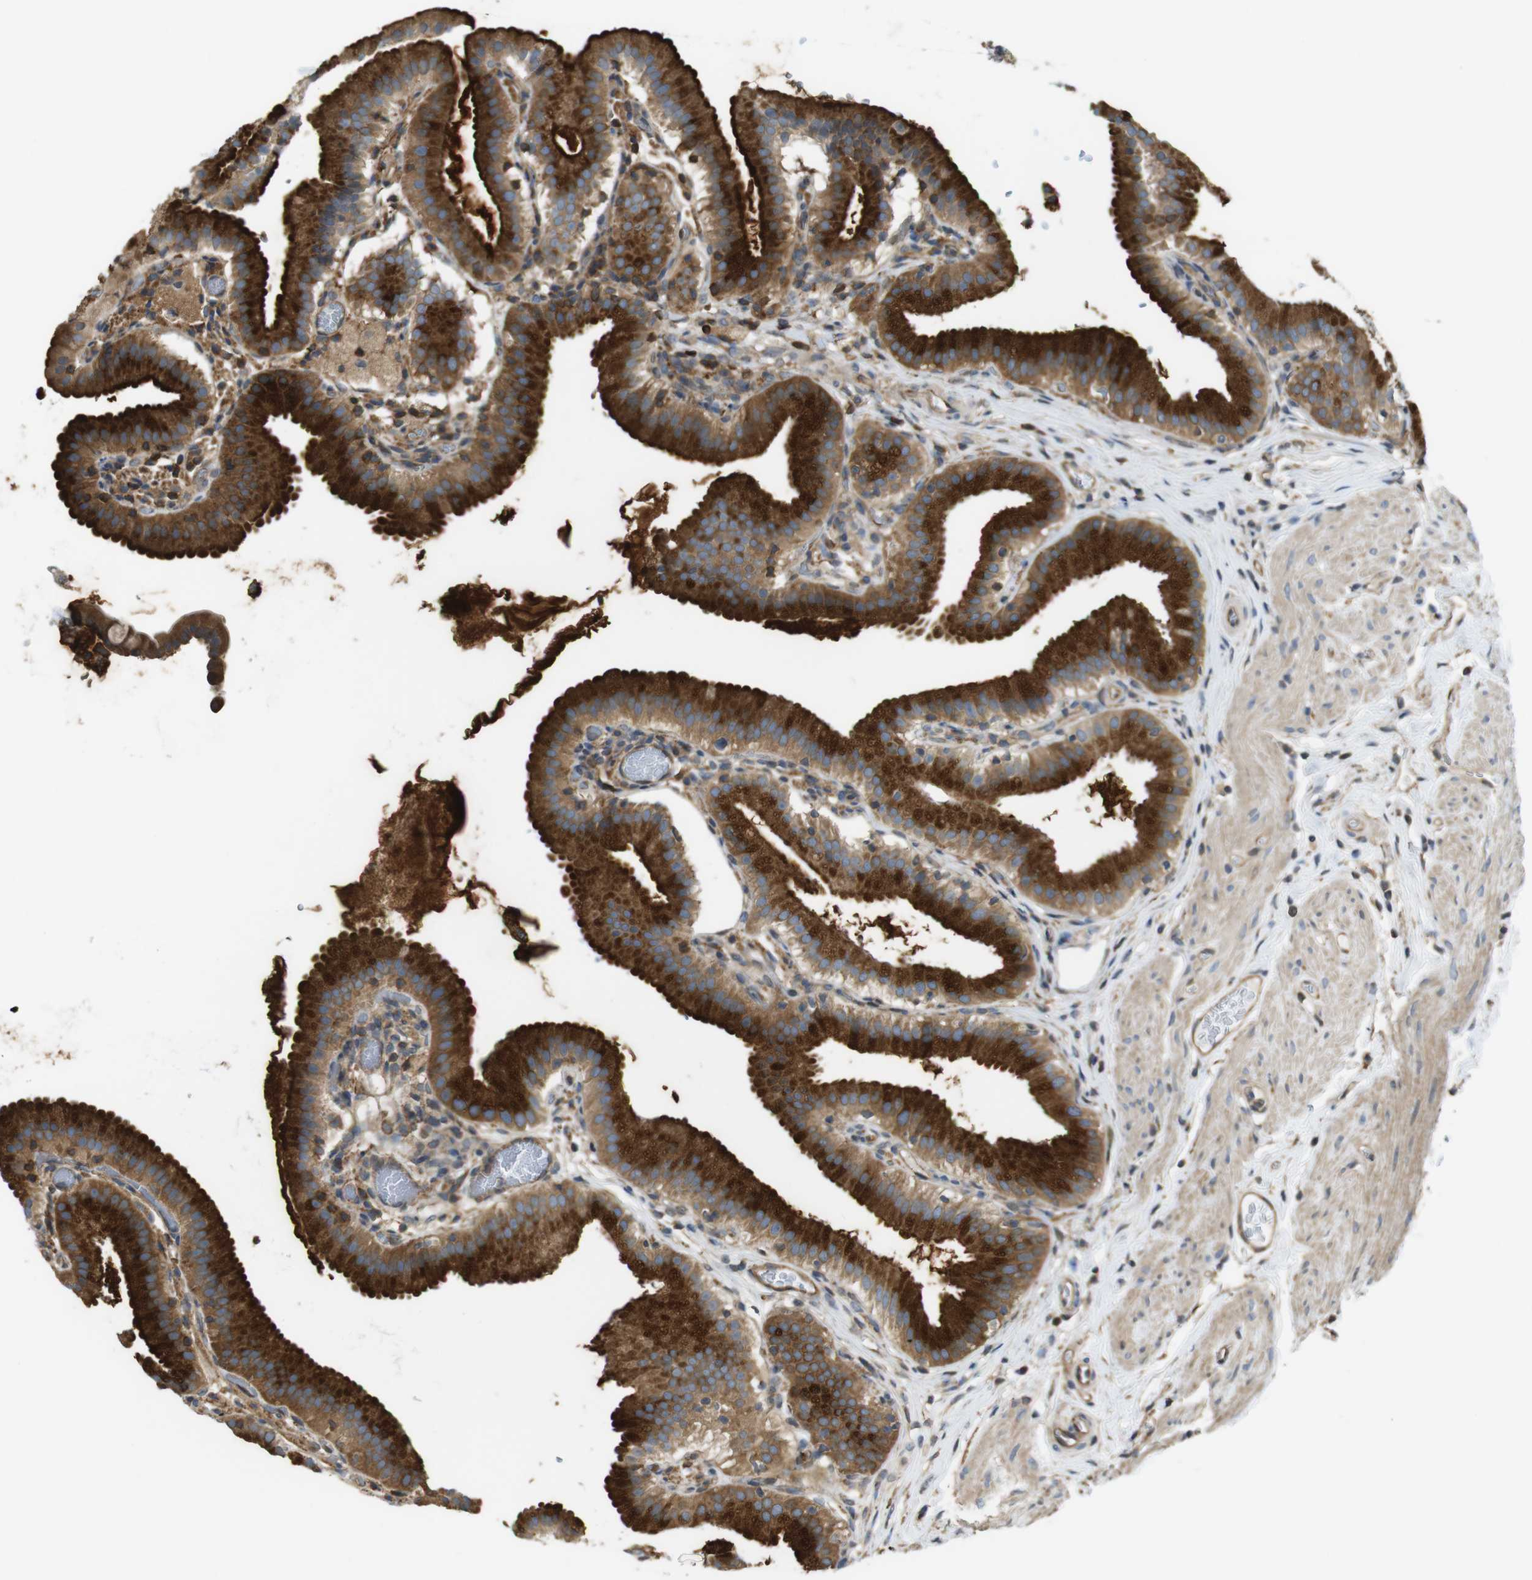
{"staining": {"intensity": "strong", "quantity": ">75%", "location": "cytoplasmic/membranous"}, "tissue": "gallbladder", "cell_type": "Glandular cells", "image_type": "normal", "snomed": [{"axis": "morphology", "description": "Normal tissue, NOS"}, {"axis": "topography", "description": "Gallbladder"}], "caption": "IHC staining of benign gallbladder, which reveals high levels of strong cytoplasmic/membranous staining in approximately >75% of glandular cells indicating strong cytoplasmic/membranous protein staining. The staining was performed using DAB (brown) for protein detection and nuclei were counterstained in hematoxylin (blue).", "gene": "ARHGDIA", "patient": {"sex": "male", "age": 54}}